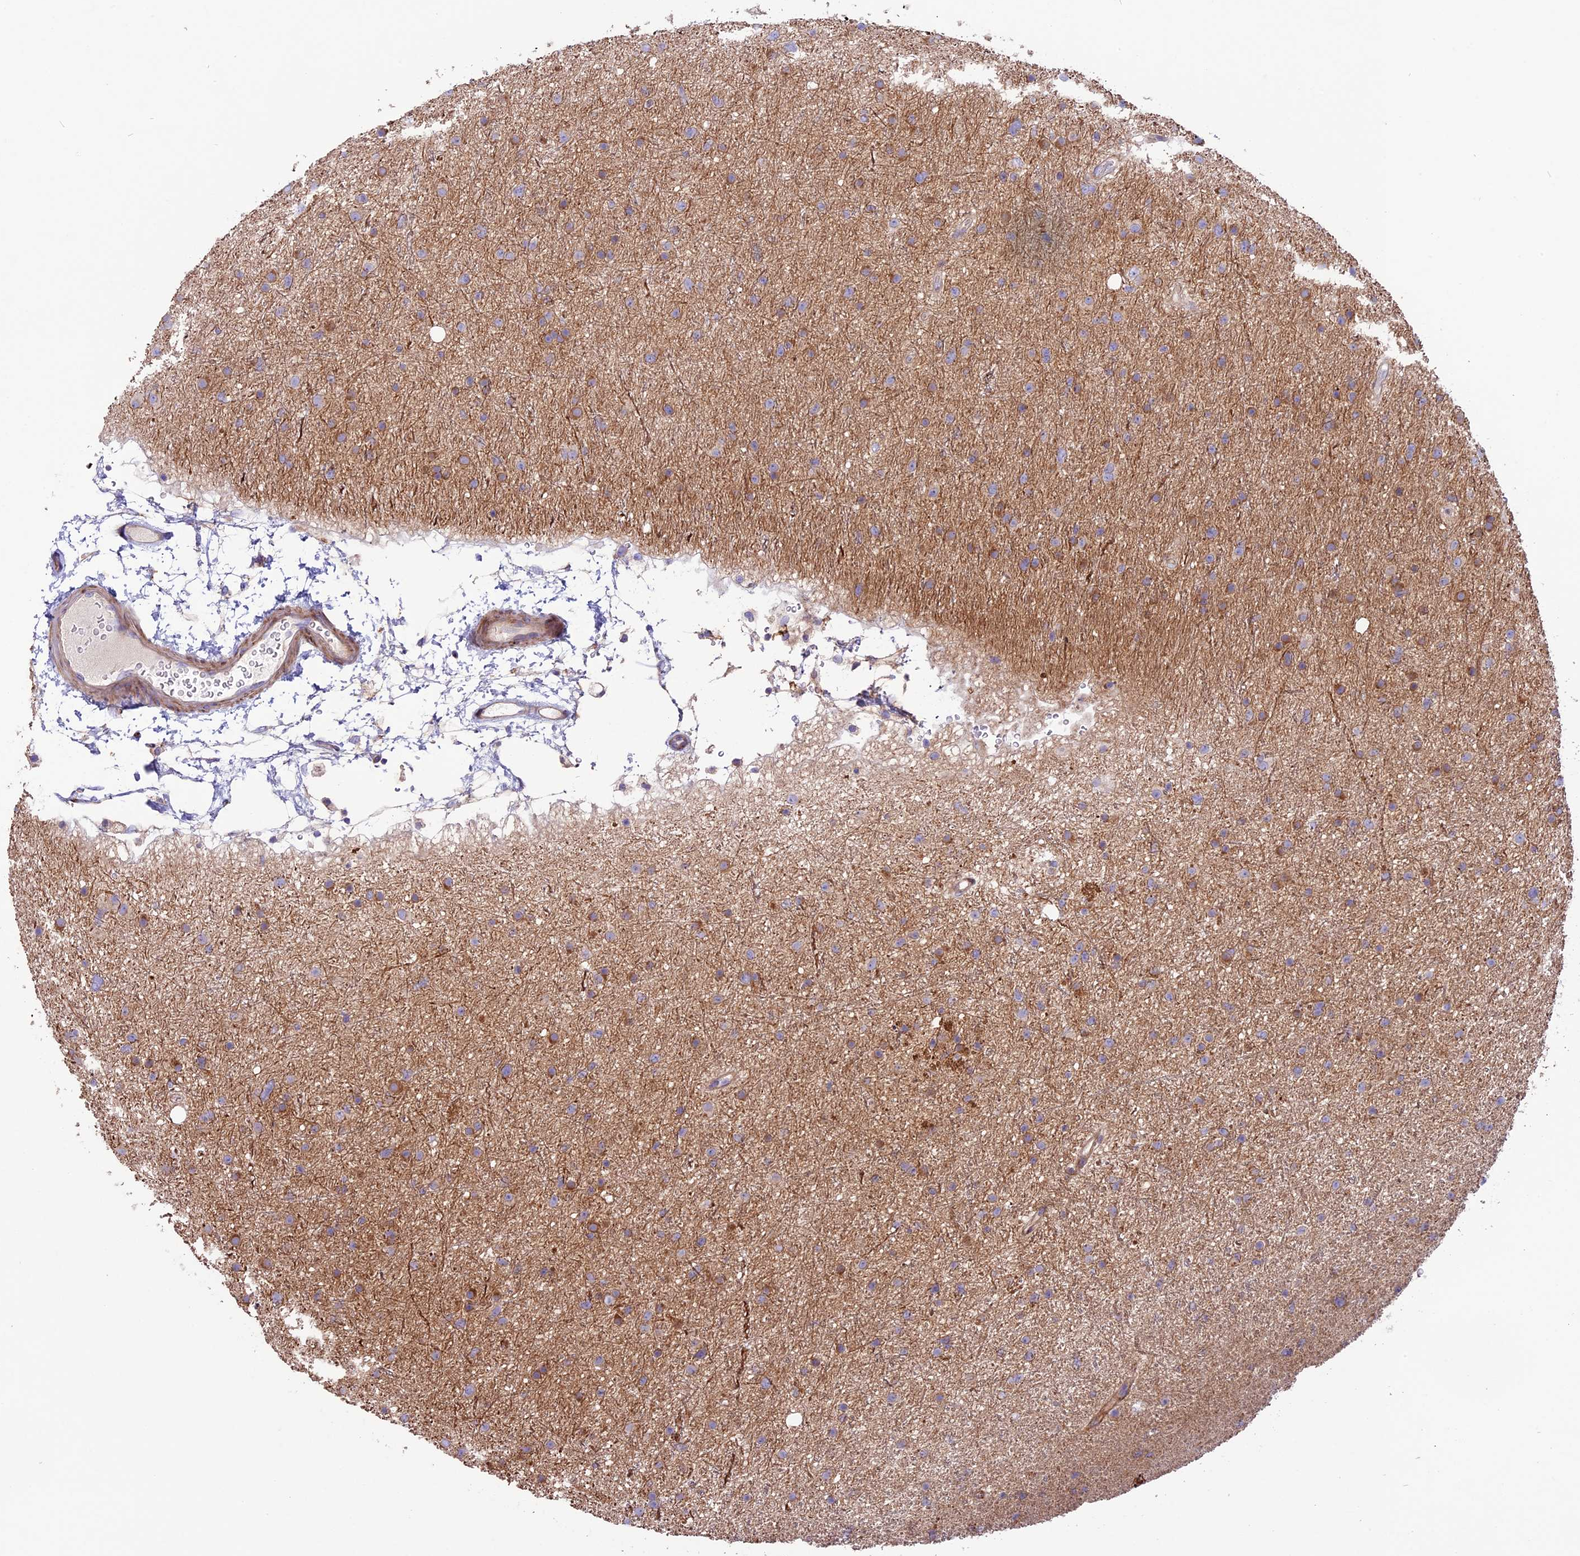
{"staining": {"intensity": "moderate", "quantity": "<25%", "location": "cytoplasmic/membranous"}, "tissue": "glioma", "cell_type": "Tumor cells", "image_type": "cancer", "snomed": [{"axis": "morphology", "description": "Glioma, malignant, Low grade"}, {"axis": "topography", "description": "Cerebral cortex"}], "caption": "Glioma was stained to show a protein in brown. There is low levels of moderate cytoplasmic/membranous positivity in approximately <25% of tumor cells. Immunohistochemistry (ihc) stains the protein in brown and the nuclei are stained blue.", "gene": "CD99L2", "patient": {"sex": "female", "age": 39}}